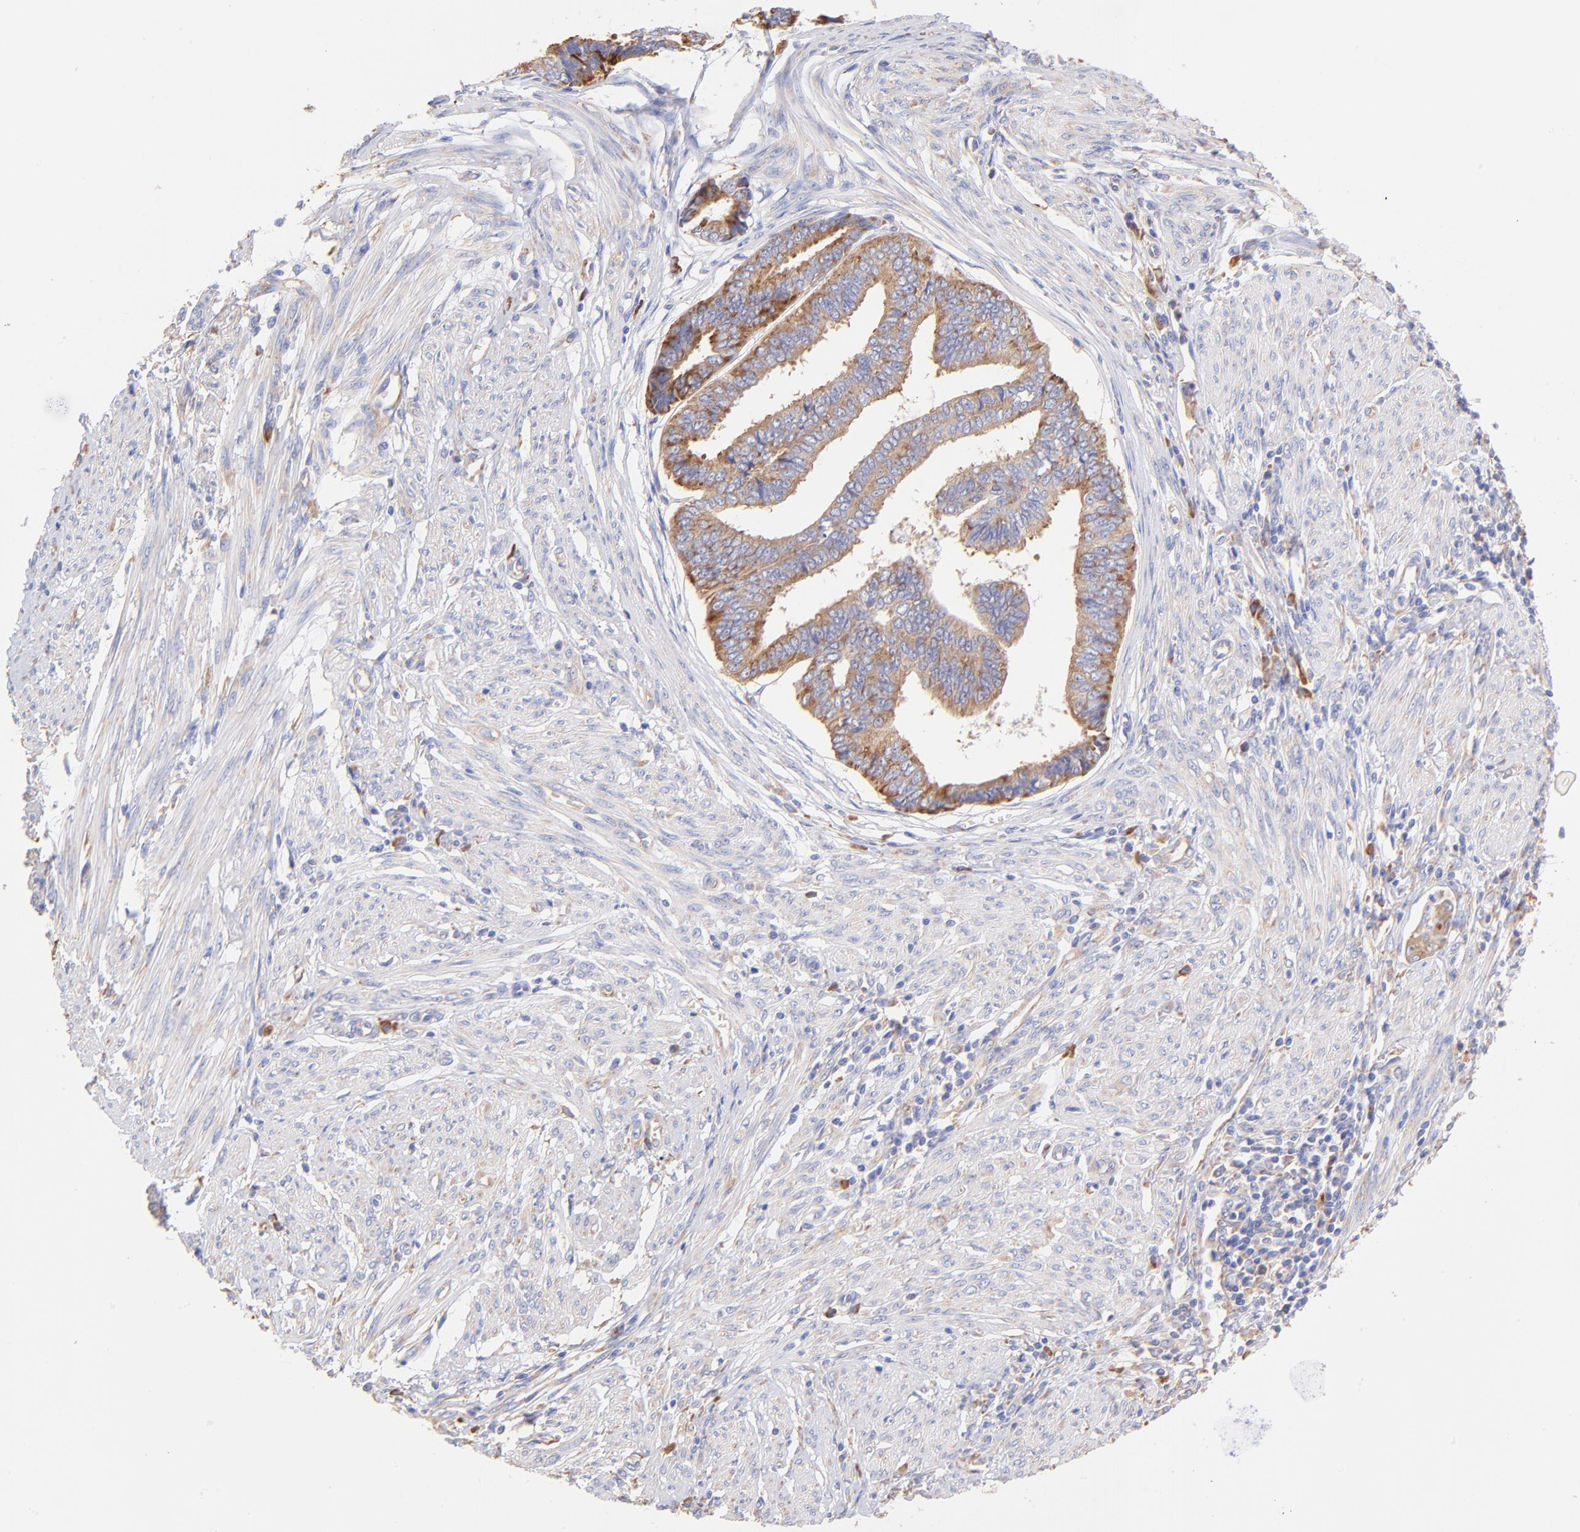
{"staining": {"intensity": "moderate", "quantity": ">75%", "location": "cytoplasmic/membranous"}, "tissue": "endometrial cancer", "cell_type": "Tumor cells", "image_type": "cancer", "snomed": [{"axis": "morphology", "description": "Adenocarcinoma, NOS"}, {"axis": "topography", "description": "Endometrium"}], "caption": "Immunohistochemical staining of human endometrial cancer displays moderate cytoplasmic/membranous protein staining in about >75% of tumor cells.", "gene": "RPL30", "patient": {"sex": "female", "age": 75}}